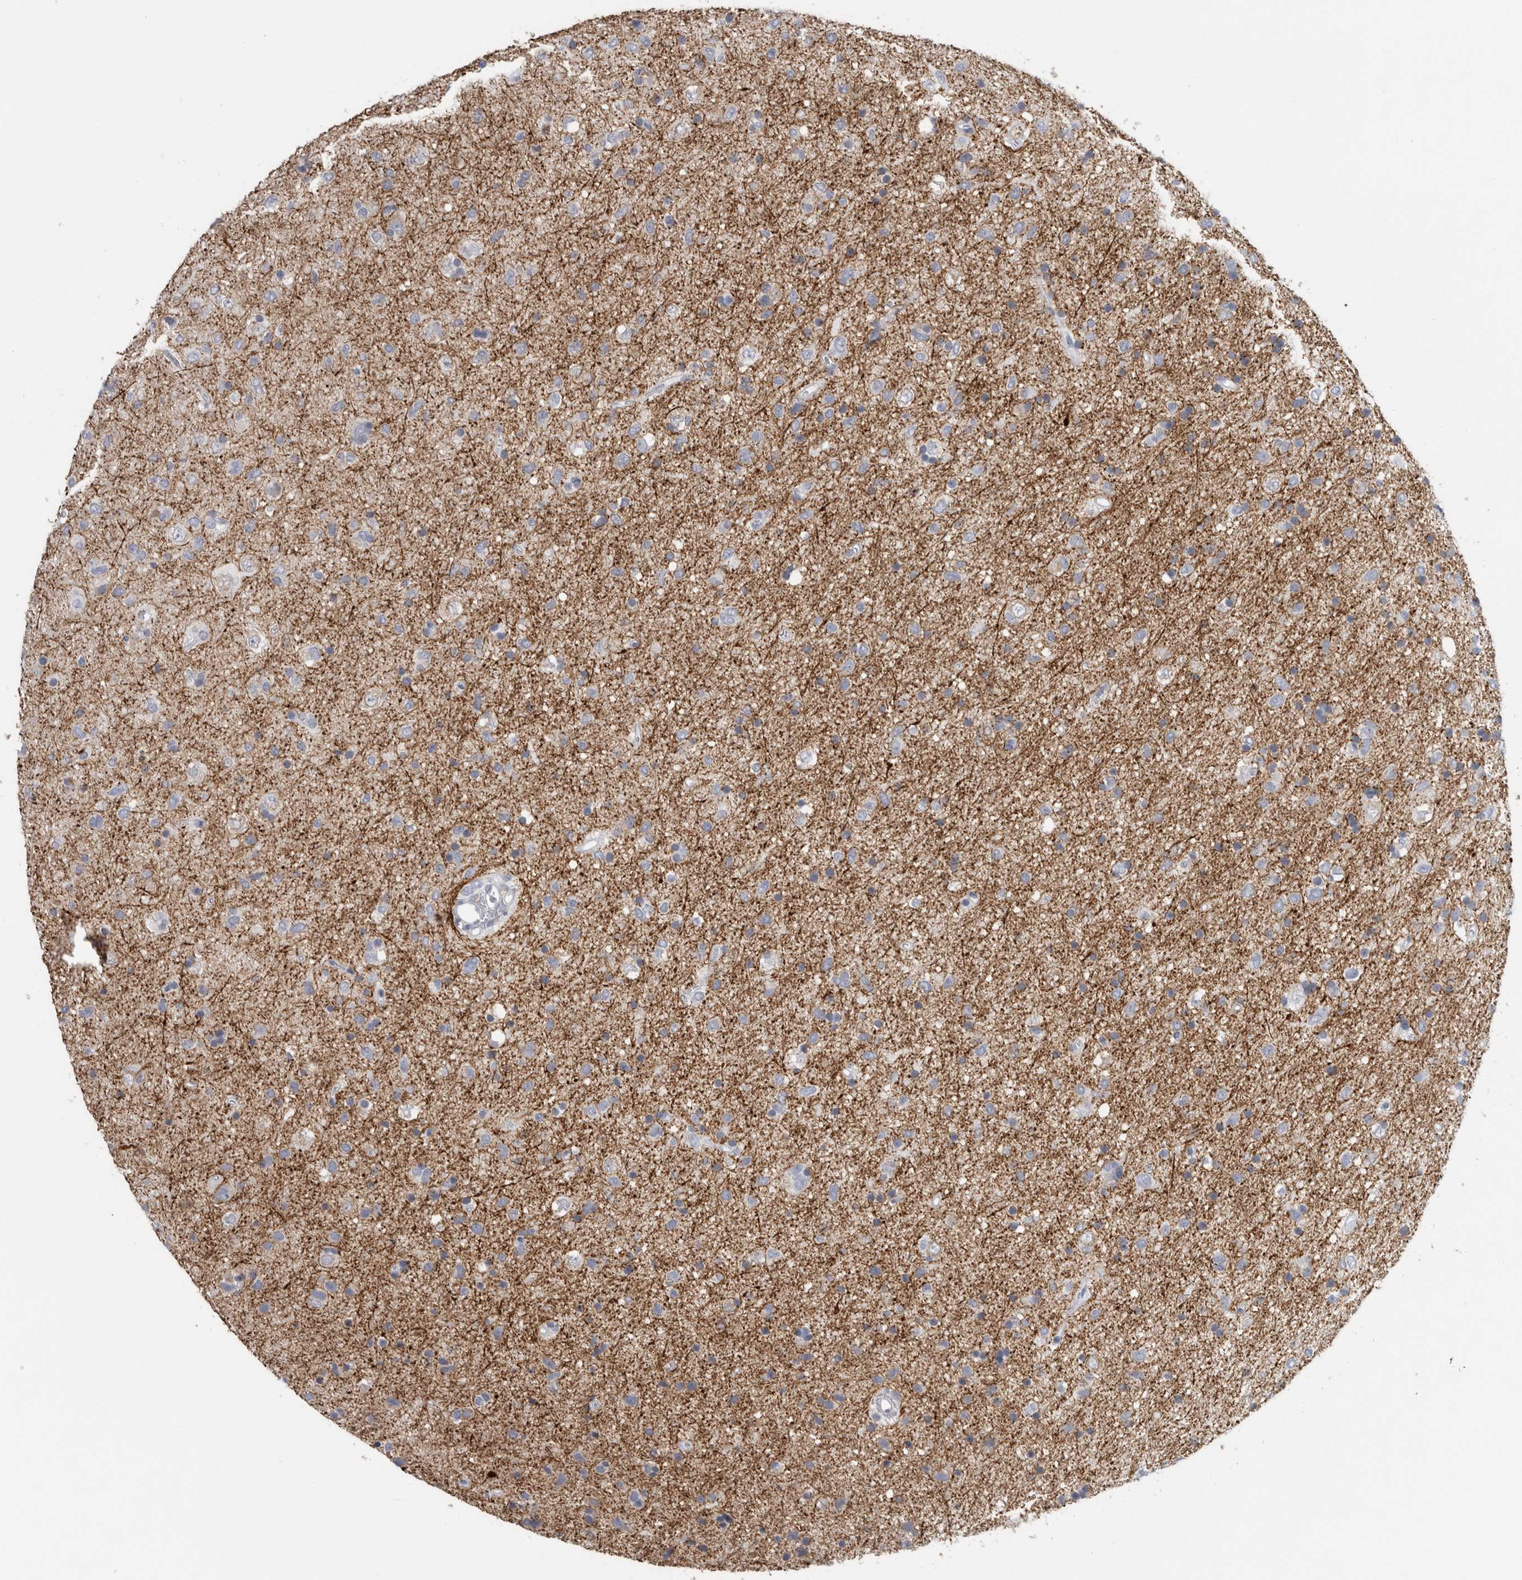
{"staining": {"intensity": "negative", "quantity": "none", "location": "none"}, "tissue": "glioma", "cell_type": "Tumor cells", "image_type": "cancer", "snomed": [{"axis": "morphology", "description": "Glioma, malignant, Low grade"}, {"axis": "topography", "description": "Brain"}], "caption": "This histopathology image is of low-grade glioma (malignant) stained with immunohistochemistry to label a protein in brown with the nuclei are counter-stained blue. There is no staining in tumor cells.", "gene": "NEFM", "patient": {"sex": "male", "age": 77}}